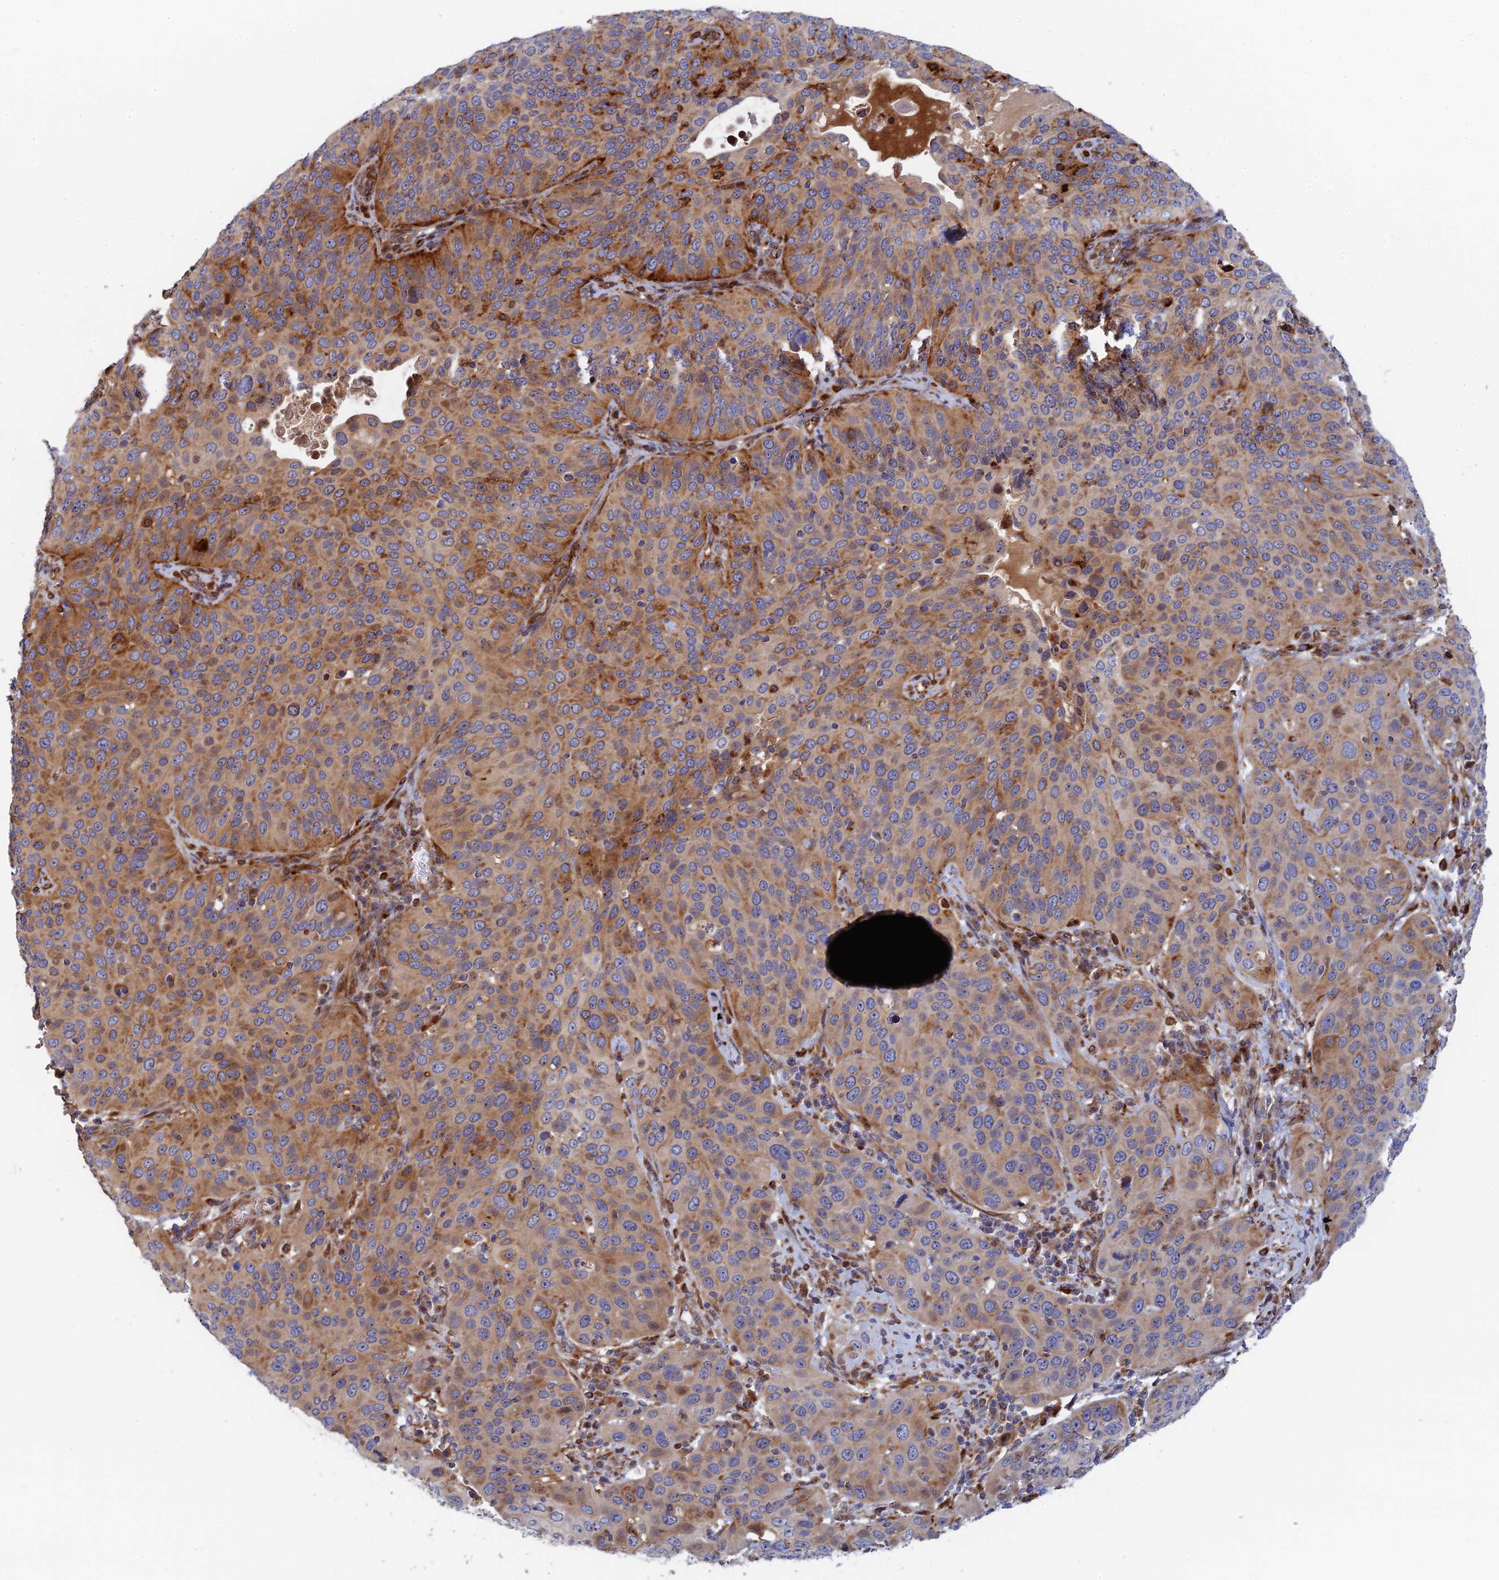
{"staining": {"intensity": "moderate", "quantity": ">75%", "location": "cytoplasmic/membranous"}, "tissue": "cervical cancer", "cell_type": "Tumor cells", "image_type": "cancer", "snomed": [{"axis": "morphology", "description": "Squamous cell carcinoma, NOS"}, {"axis": "topography", "description": "Cervix"}], "caption": "High-power microscopy captured an immunohistochemistry micrograph of cervical cancer, revealing moderate cytoplasmic/membranous staining in approximately >75% of tumor cells.", "gene": "PPP2R3C", "patient": {"sex": "female", "age": 36}}